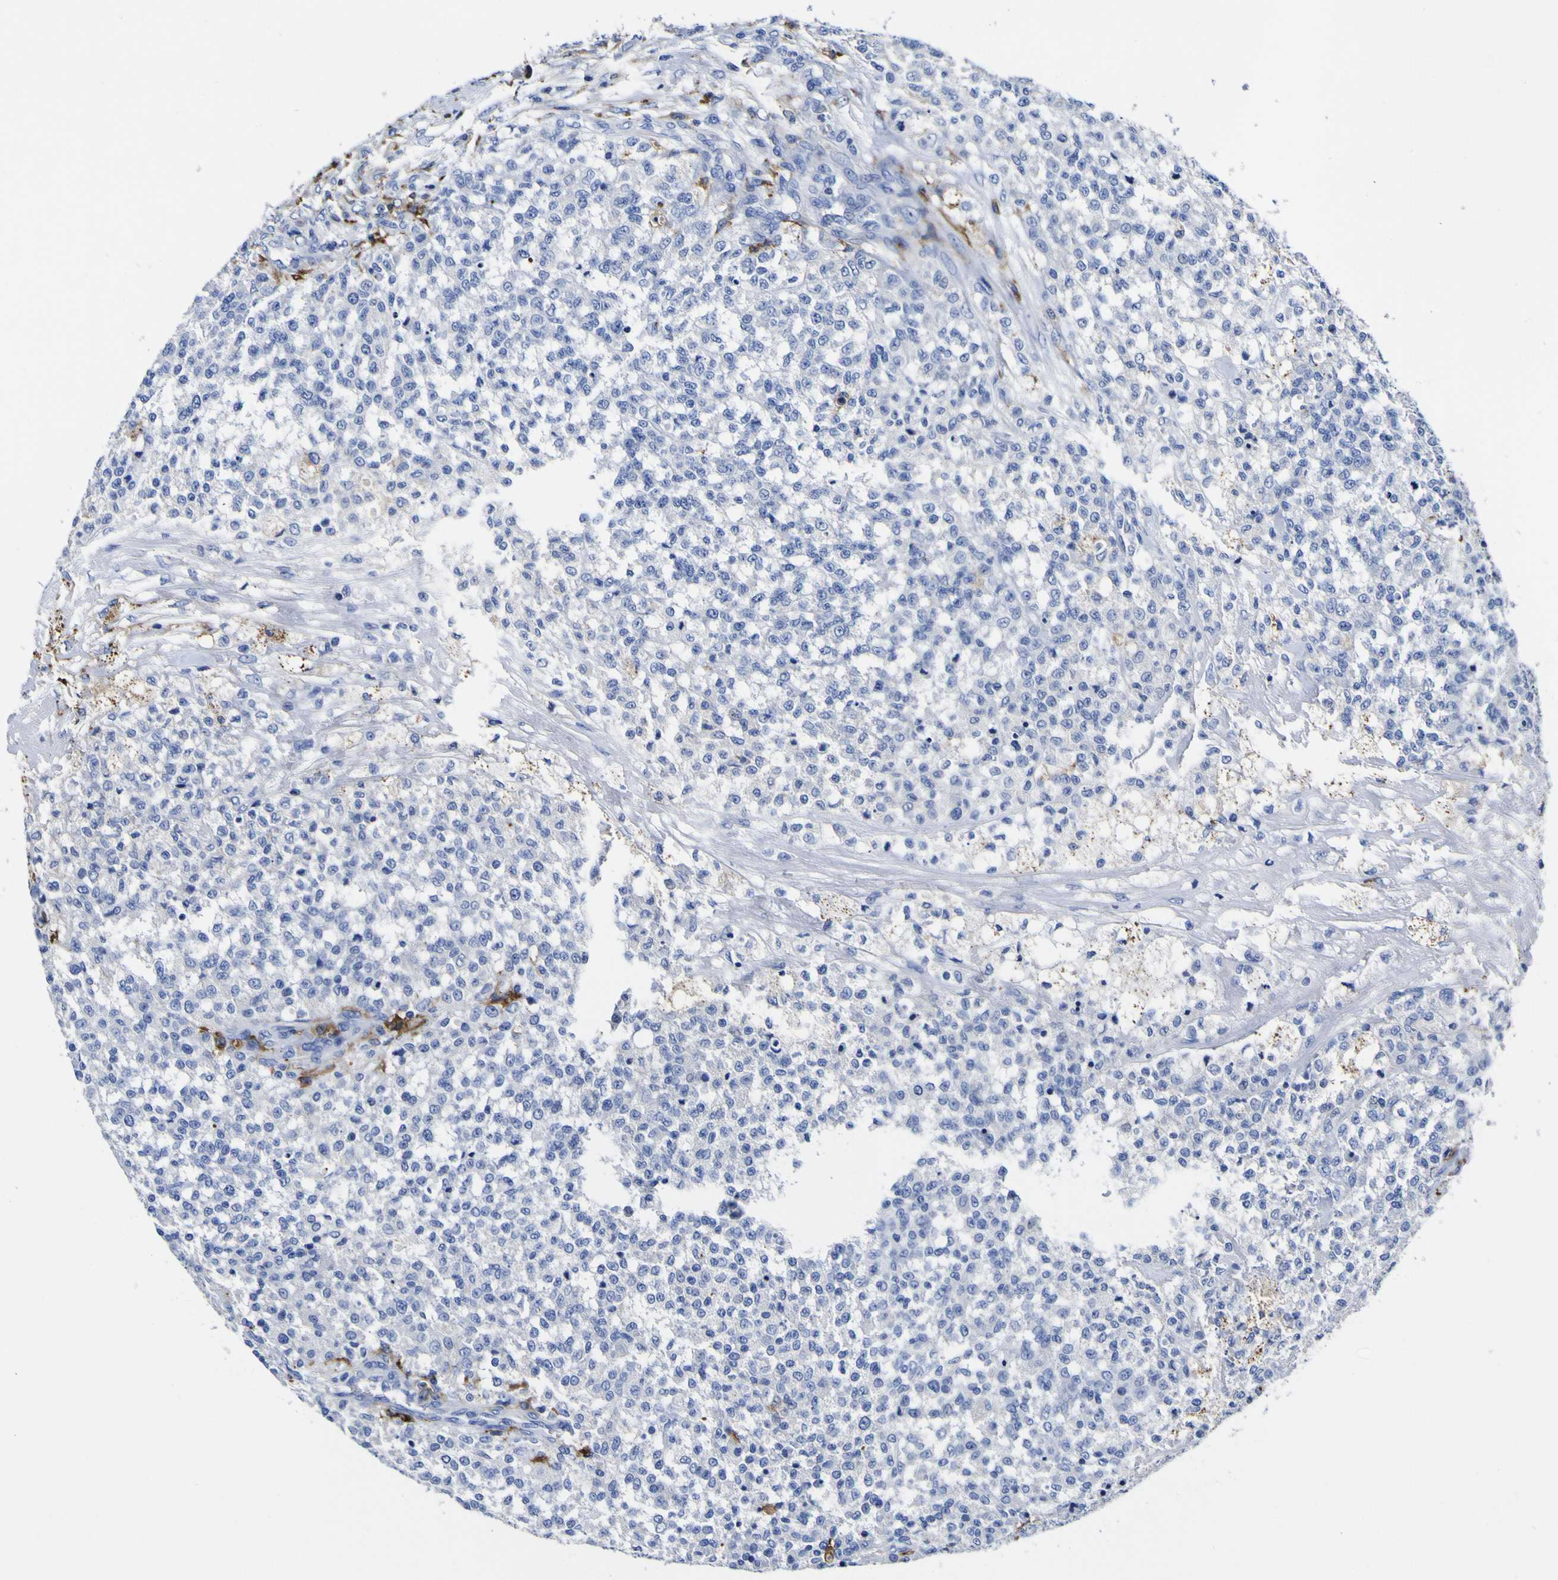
{"staining": {"intensity": "strong", "quantity": "<25%", "location": "cytoplasmic/membranous"}, "tissue": "testis cancer", "cell_type": "Tumor cells", "image_type": "cancer", "snomed": [{"axis": "morphology", "description": "Seminoma, NOS"}, {"axis": "topography", "description": "Testis"}], "caption": "A histopathology image showing strong cytoplasmic/membranous expression in approximately <25% of tumor cells in testis seminoma, as visualized by brown immunohistochemical staining.", "gene": "HLA-DQA1", "patient": {"sex": "male", "age": 59}}